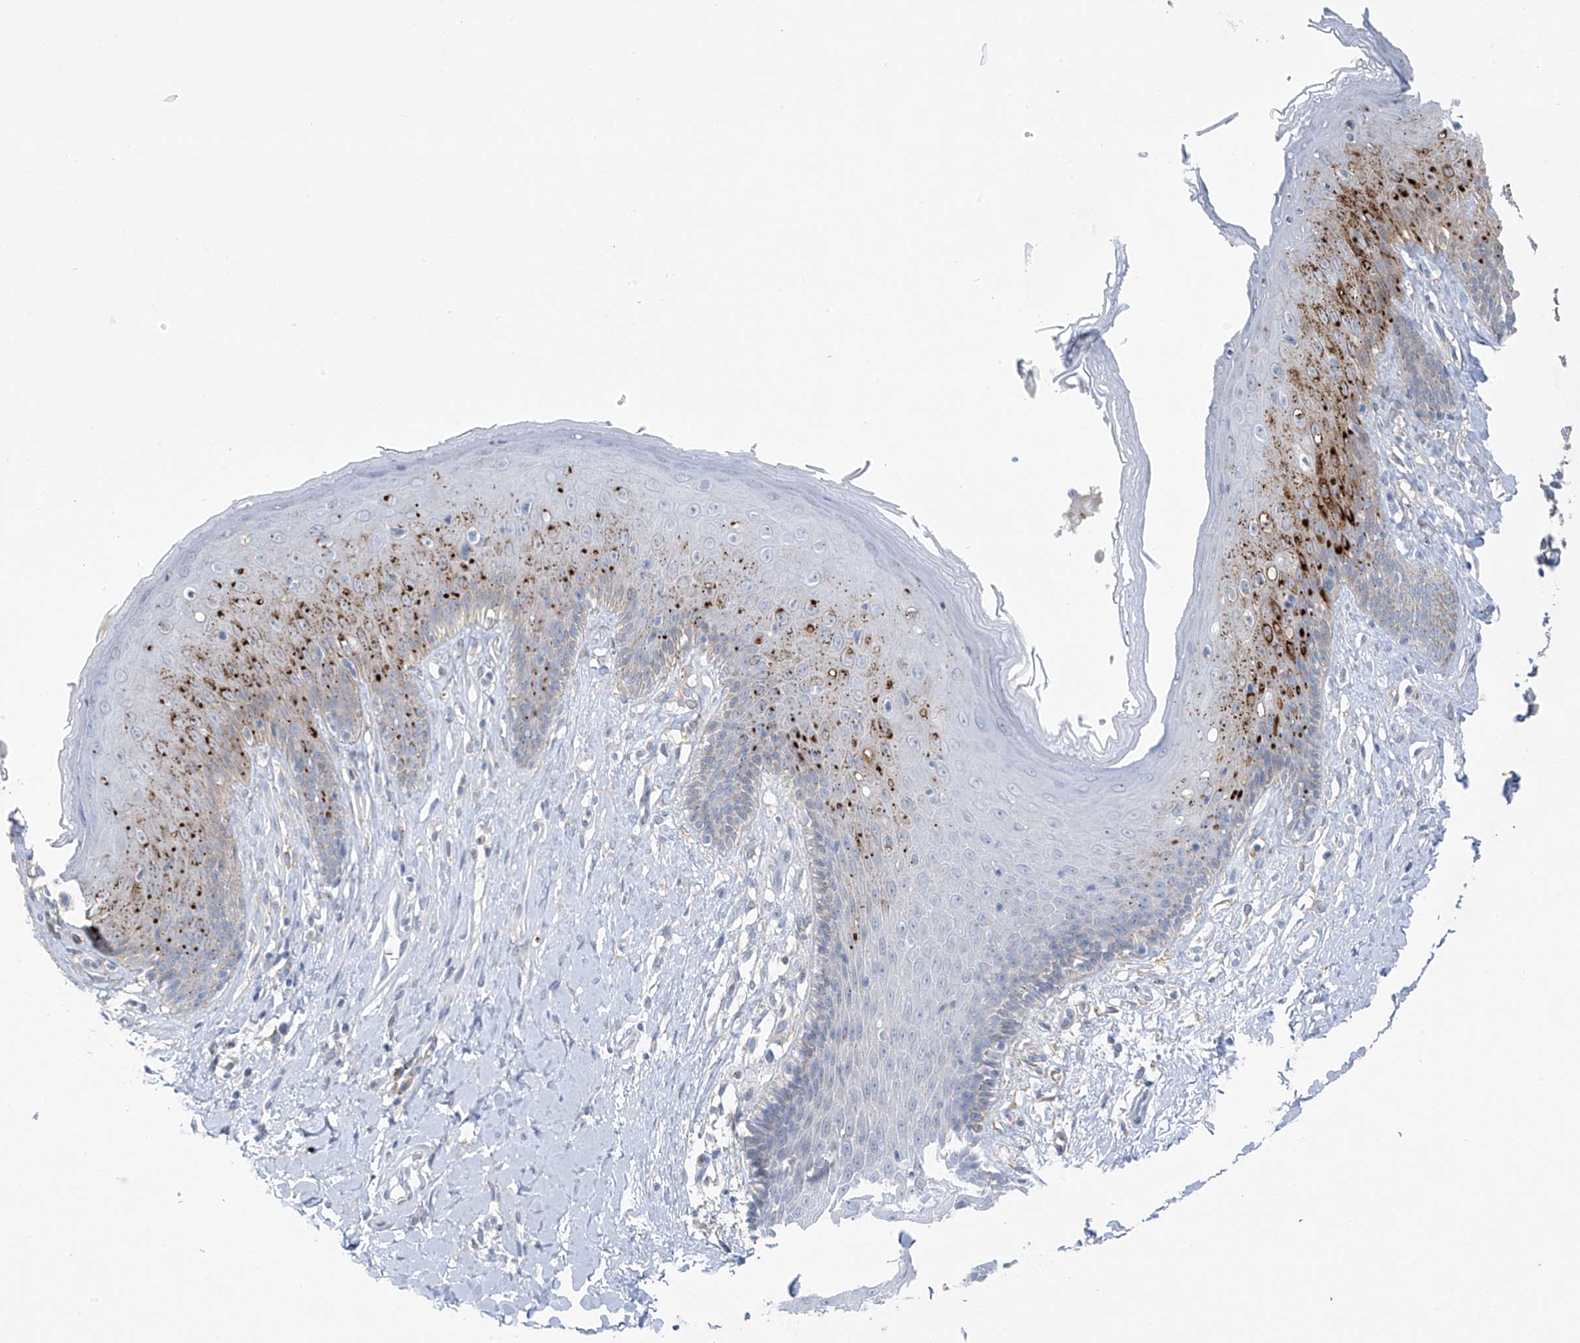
{"staining": {"intensity": "moderate", "quantity": "25%-75%", "location": "cytoplasmic/membranous"}, "tissue": "skin", "cell_type": "Epidermal cells", "image_type": "normal", "snomed": [{"axis": "morphology", "description": "Normal tissue, NOS"}, {"axis": "morphology", "description": "Squamous cell carcinoma, NOS"}, {"axis": "topography", "description": "Vulva"}], "caption": "Immunohistochemistry (IHC) staining of unremarkable skin, which demonstrates medium levels of moderate cytoplasmic/membranous expression in about 25%-75% of epidermal cells indicating moderate cytoplasmic/membranous protein staining. The staining was performed using DAB (3,3'-diaminobenzidine) (brown) for protein detection and nuclei were counterstained in hematoxylin (blue).", "gene": "ZNF793", "patient": {"sex": "female", "age": 85}}